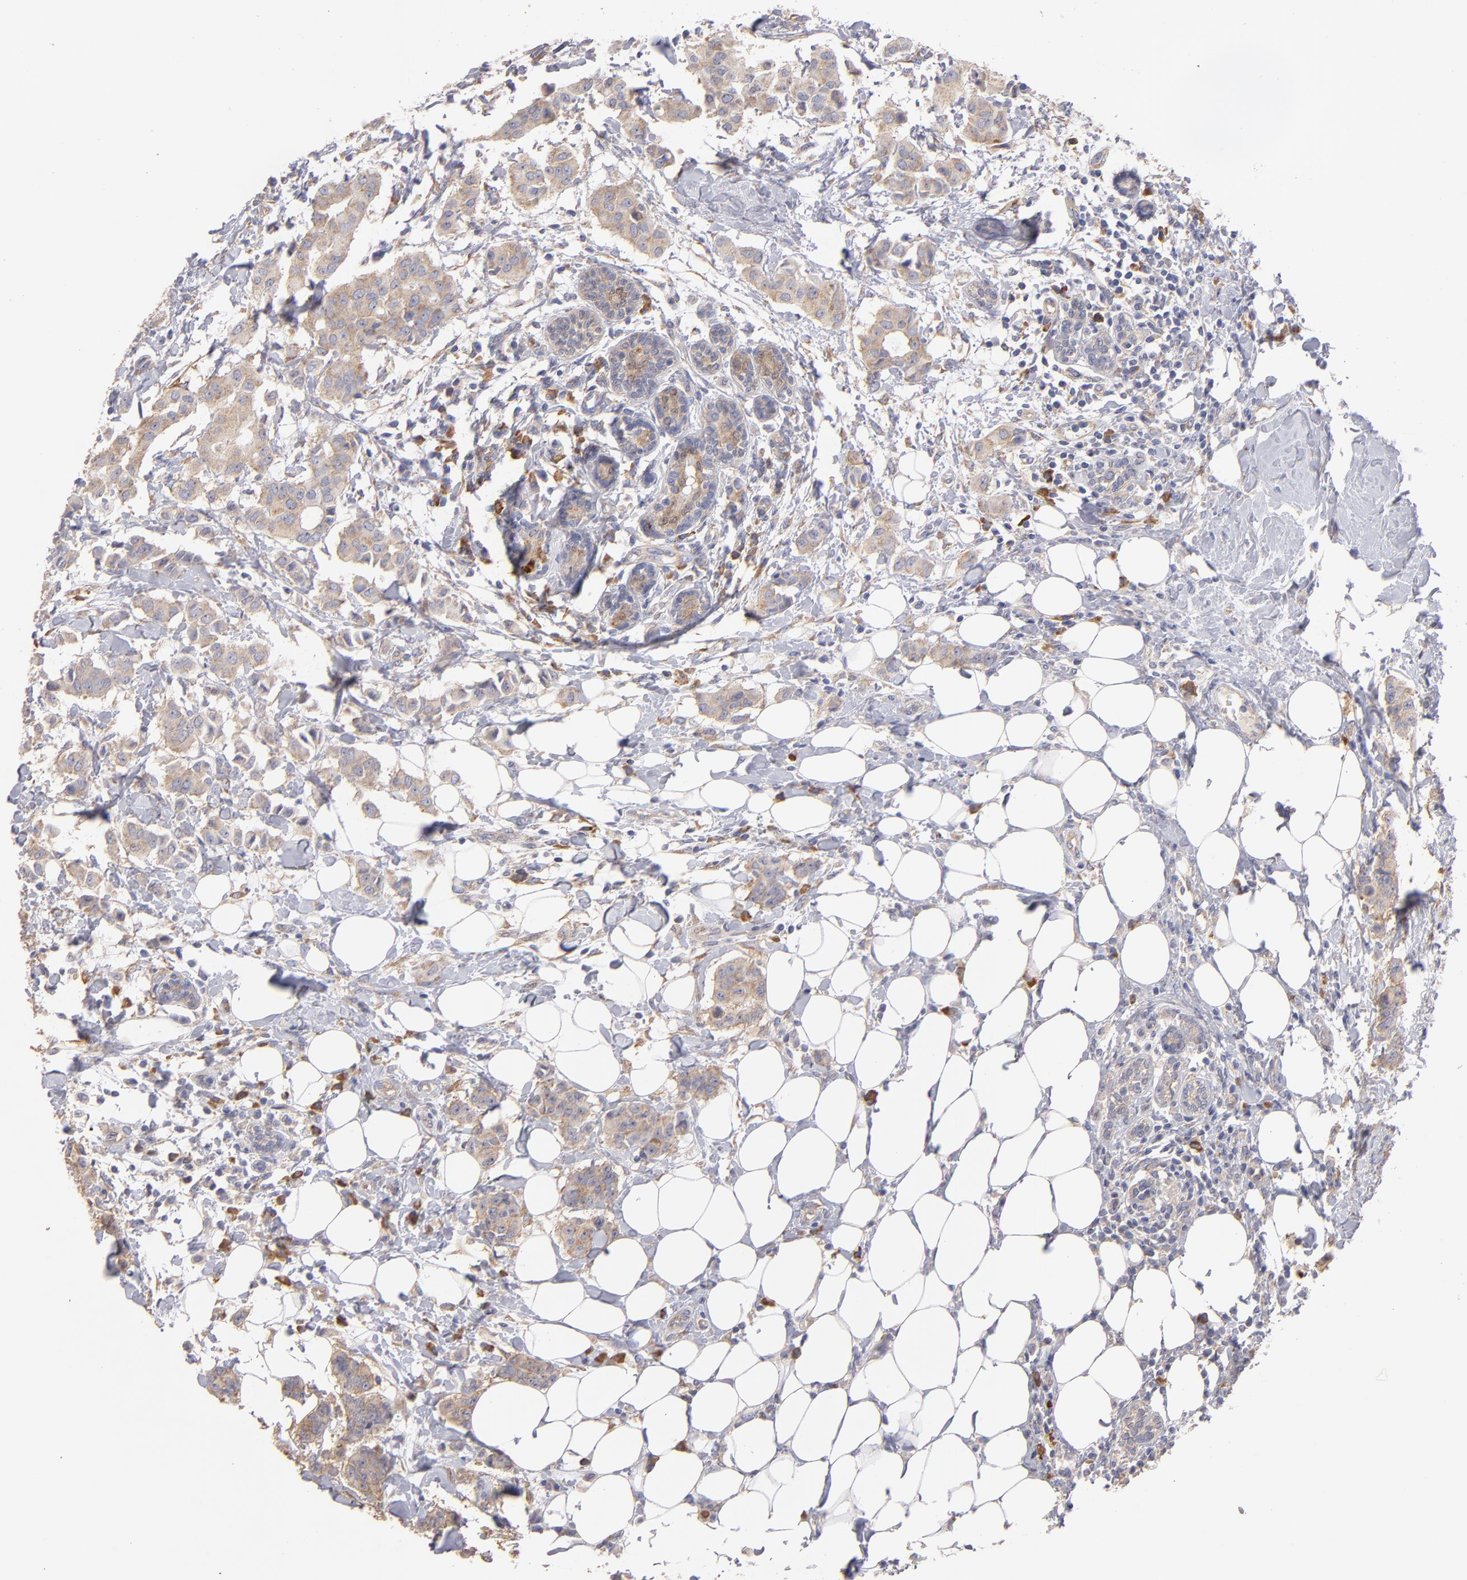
{"staining": {"intensity": "moderate", "quantity": ">75%", "location": "cytoplasmic/membranous"}, "tissue": "breast cancer", "cell_type": "Tumor cells", "image_type": "cancer", "snomed": [{"axis": "morphology", "description": "Duct carcinoma"}, {"axis": "topography", "description": "Breast"}], "caption": "Breast intraductal carcinoma was stained to show a protein in brown. There is medium levels of moderate cytoplasmic/membranous expression in approximately >75% of tumor cells.", "gene": "ENTPD5", "patient": {"sex": "female", "age": 40}}